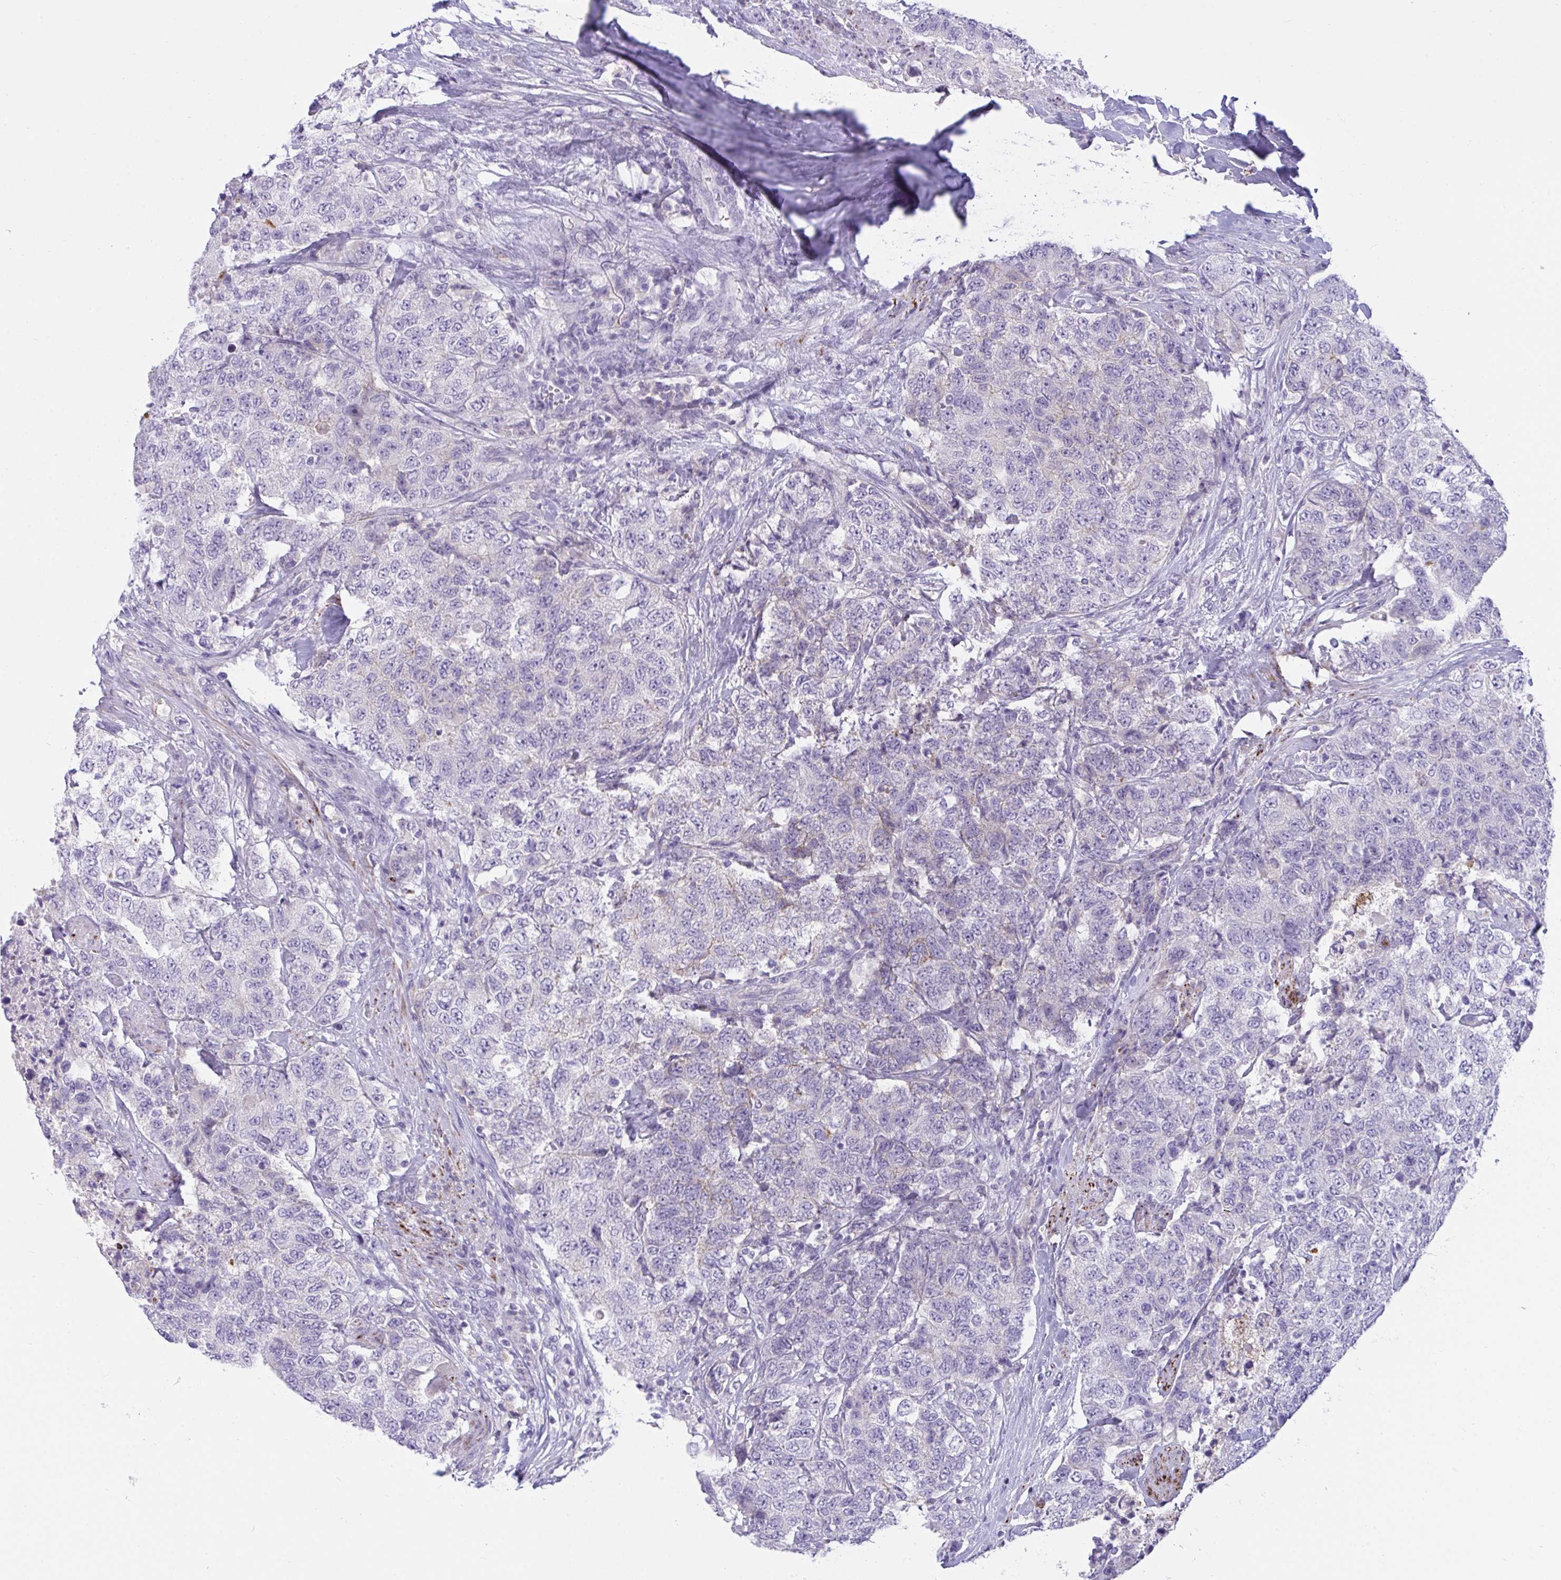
{"staining": {"intensity": "negative", "quantity": "none", "location": "none"}, "tissue": "urothelial cancer", "cell_type": "Tumor cells", "image_type": "cancer", "snomed": [{"axis": "morphology", "description": "Urothelial carcinoma, High grade"}, {"axis": "topography", "description": "Urinary bladder"}], "caption": "The image shows no significant positivity in tumor cells of high-grade urothelial carcinoma.", "gene": "SEMA6B", "patient": {"sex": "female", "age": 78}}